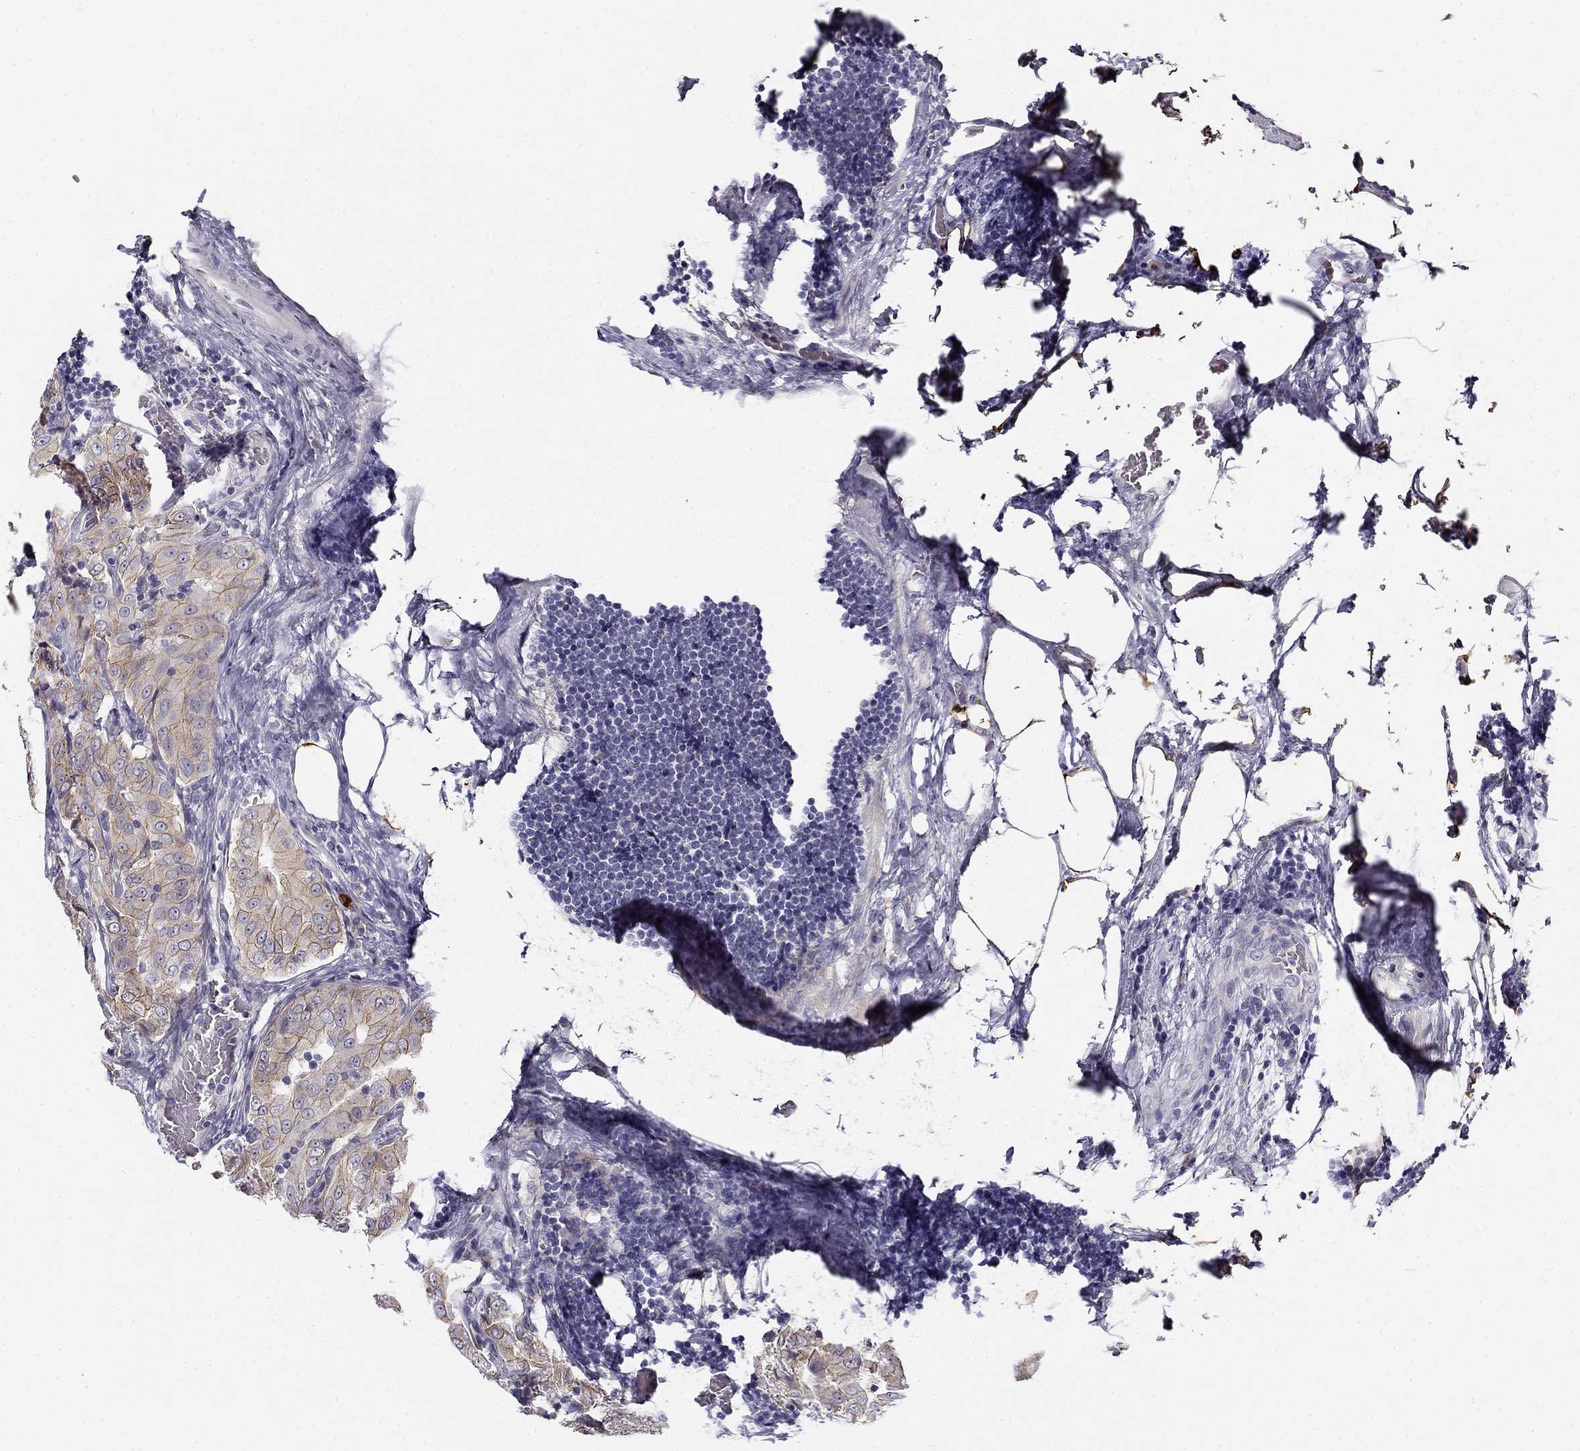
{"staining": {"intensity": "strong", "quantity": "<25%", "location": "cytoplasmic/membranous"}, "tissue": "thyroid cancer", "cell_type": "Tumor cells", "image_type": "cancer", "snomed": [{"axis": "morphology", "description": "Papillary adenocarcinoma, NOS"}, {"axis": "topography", "description": "Thyroid gland"}], "caption": "A brown stain labels strong cytoplasmic/membranous staining of a protein in thyroid cancer (papillary adenocarcinoma) tumor cells.", "gene": "CNR1", "patient": {"sex": "male", "age": 61}}